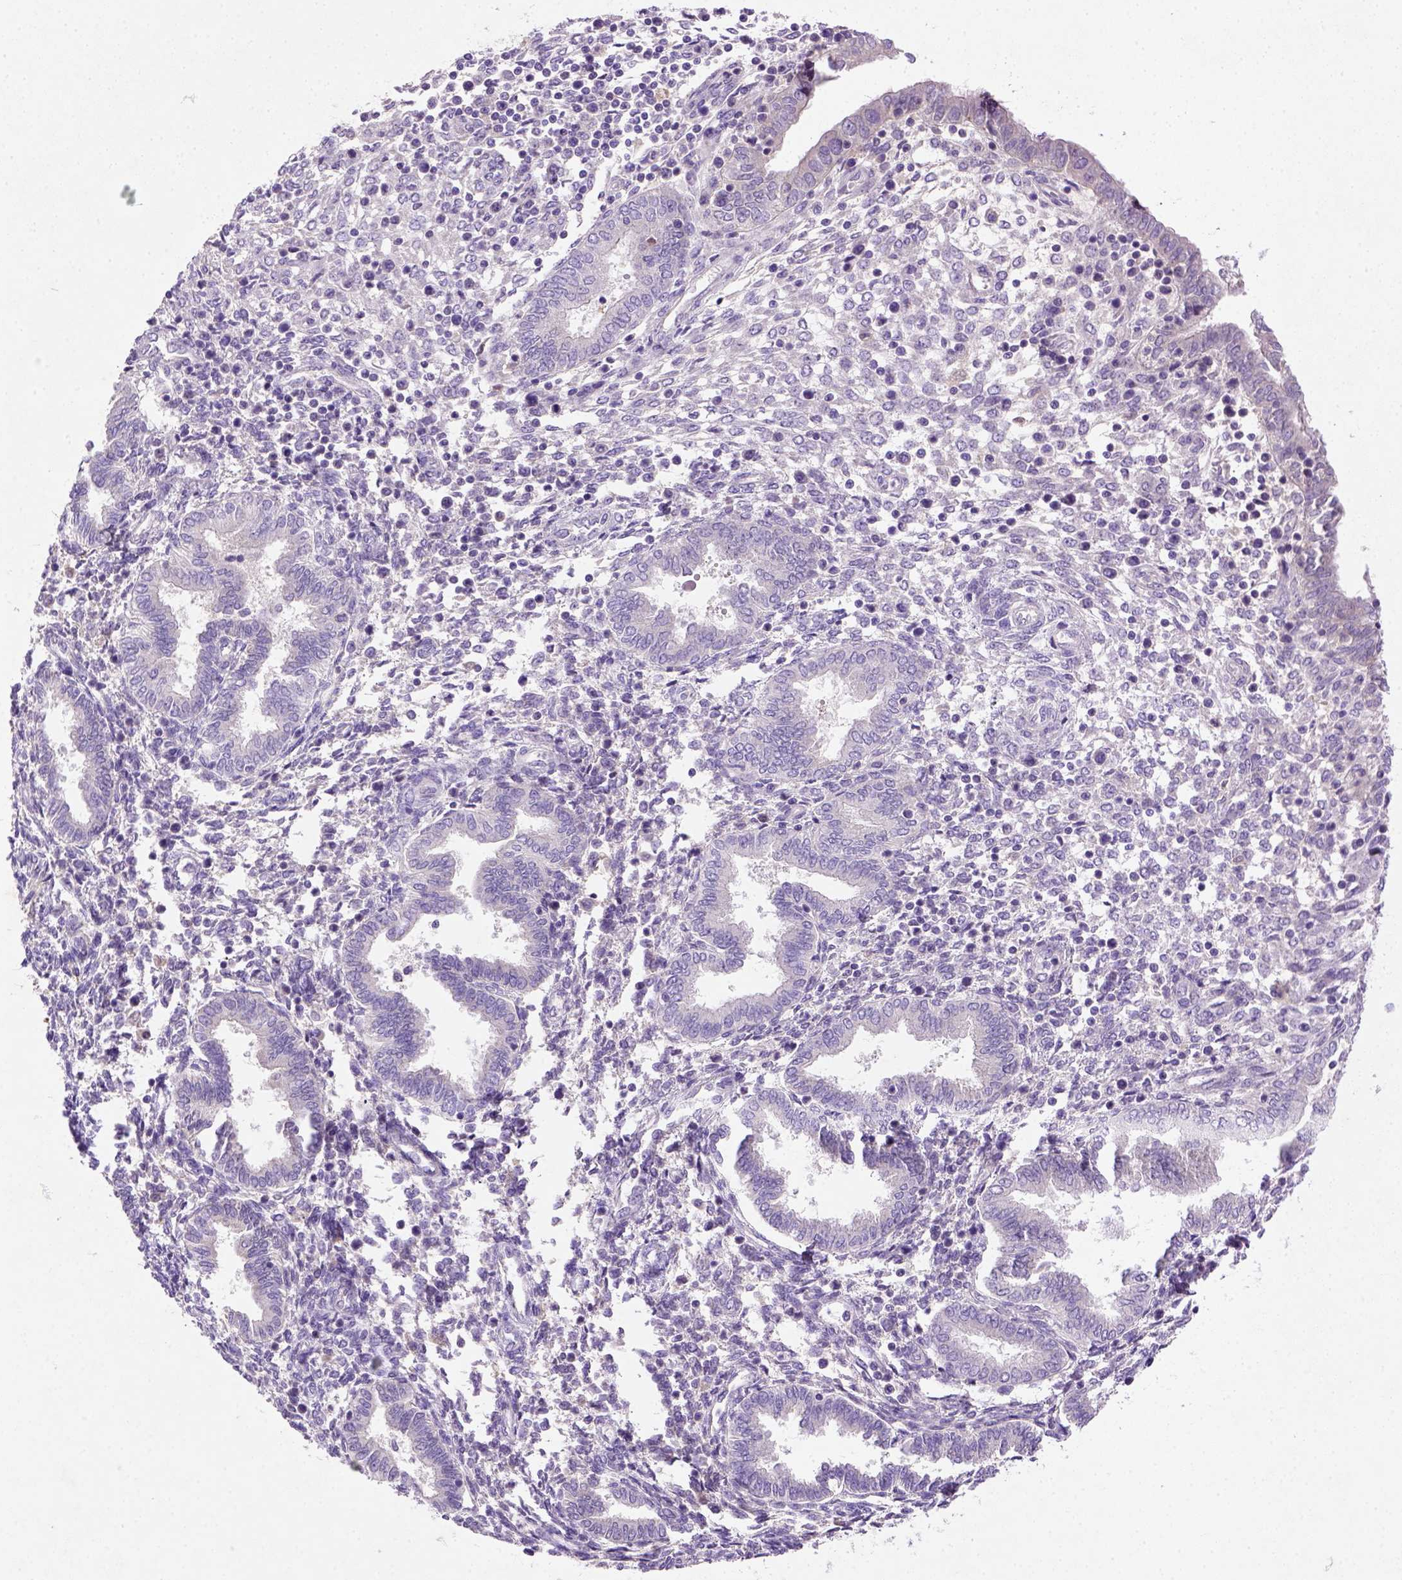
{"staining": {"intensity": "negative", "quantity": "none", "location": "none"}, "tissue": "endometrium", "cell_type": "Cells in endometrial stroma", "image_type": "normal", "snomed": [{"axis": "morphology", "description": "Normal tissue, NOS"}, {"axis": "topography", "description": "Endometrium"}], "caption": "DAB (3,3'-diaminobenzidine) immunohistochemical staining of normal human endometrium reveals no significant positivity in cells in endometrial stroma. The staining is performed using DAB (3,3'-diaminobenzidine) brown chromogen with nuclei counter-stained in using hematoxylin.", "gene": "NUDT2", "patient": {"sex": "female", "age": 42}}